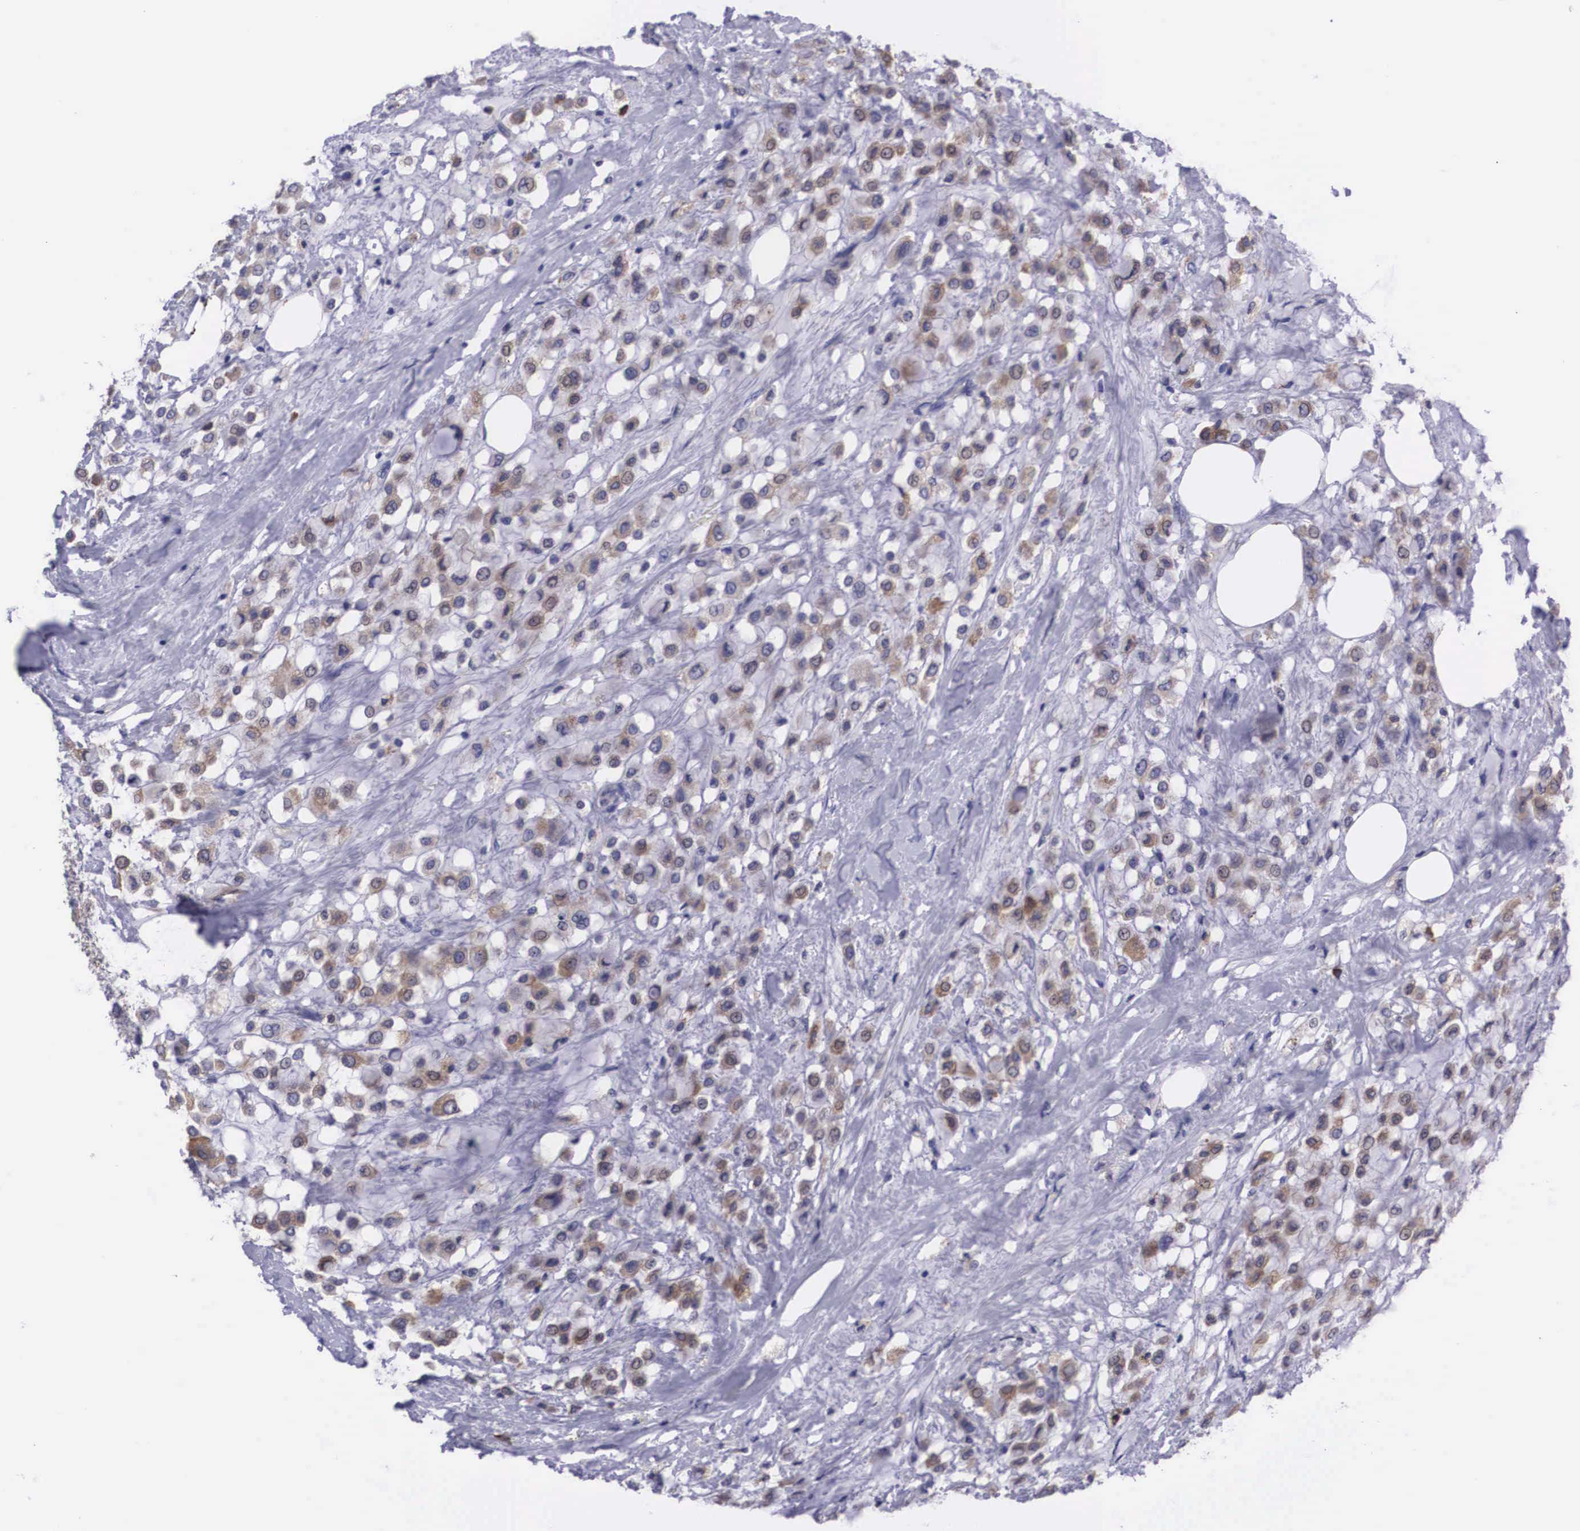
{"staining": {"intensity": "moderate", "quantity": "25%-75%", "location": "cytoplasmic/membranous"}, "tissue": "breast cancer", "cell_type": "Tumor cells", "image_type": "cancer", "snomed": [{"axis": "morphology", "description": "Lobular carcinoma"}, {"axis": "topography", "description": "Breast"}], "caption": "High-magnification brightfield microscopy of breast lobular carcinoma stained with DAB (brown) and counterstained with hematoxylin (blue). tumor cells exhibit moderate cytoplasmic/membranous expression is seen in about25%-75% of cells. (Brightfield microscopy of DAB IHC at high magnification).", "gene": "CRELD2", "patient": {"sex": "female", "age": 85}}